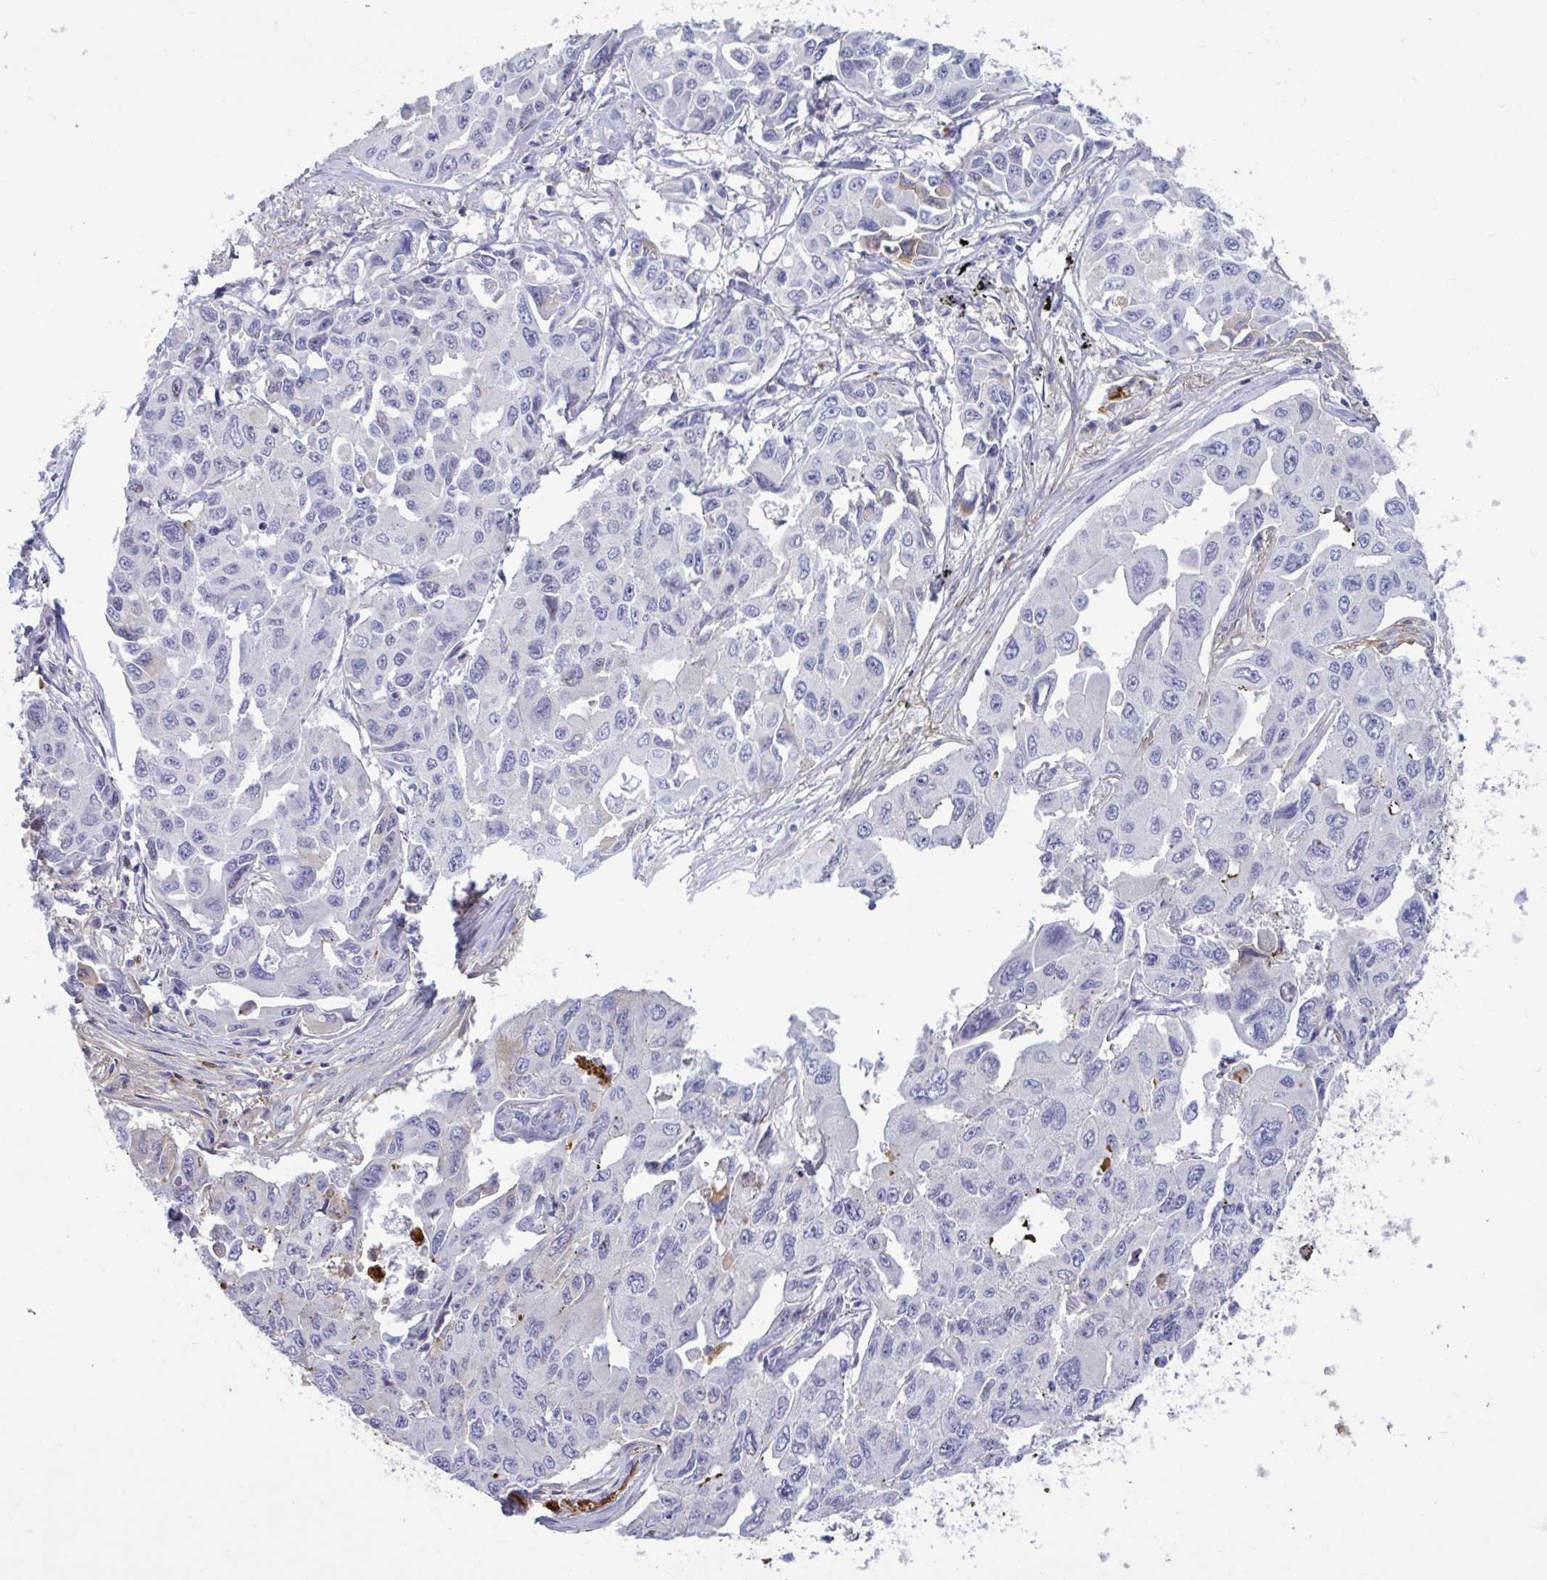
{"staining": {"intensity": "negative", "quantity": "none", "location": "none"}, "tissue": "lung cancer", "cell_type": "Tumor cells", "image_type": "cancer", "snomed": [{"axis": "morphology", "description": "Adenocarcinoma, NOS"}, {"axis": "topography", "description": "Lung"}], "caption": "Lung cancer (adenocarcinoma) stained for a protein using IHC demonstrates no staining tumor cells.", "gene": "IL1R1", "patient": {"sex": "male", "age": 64}}